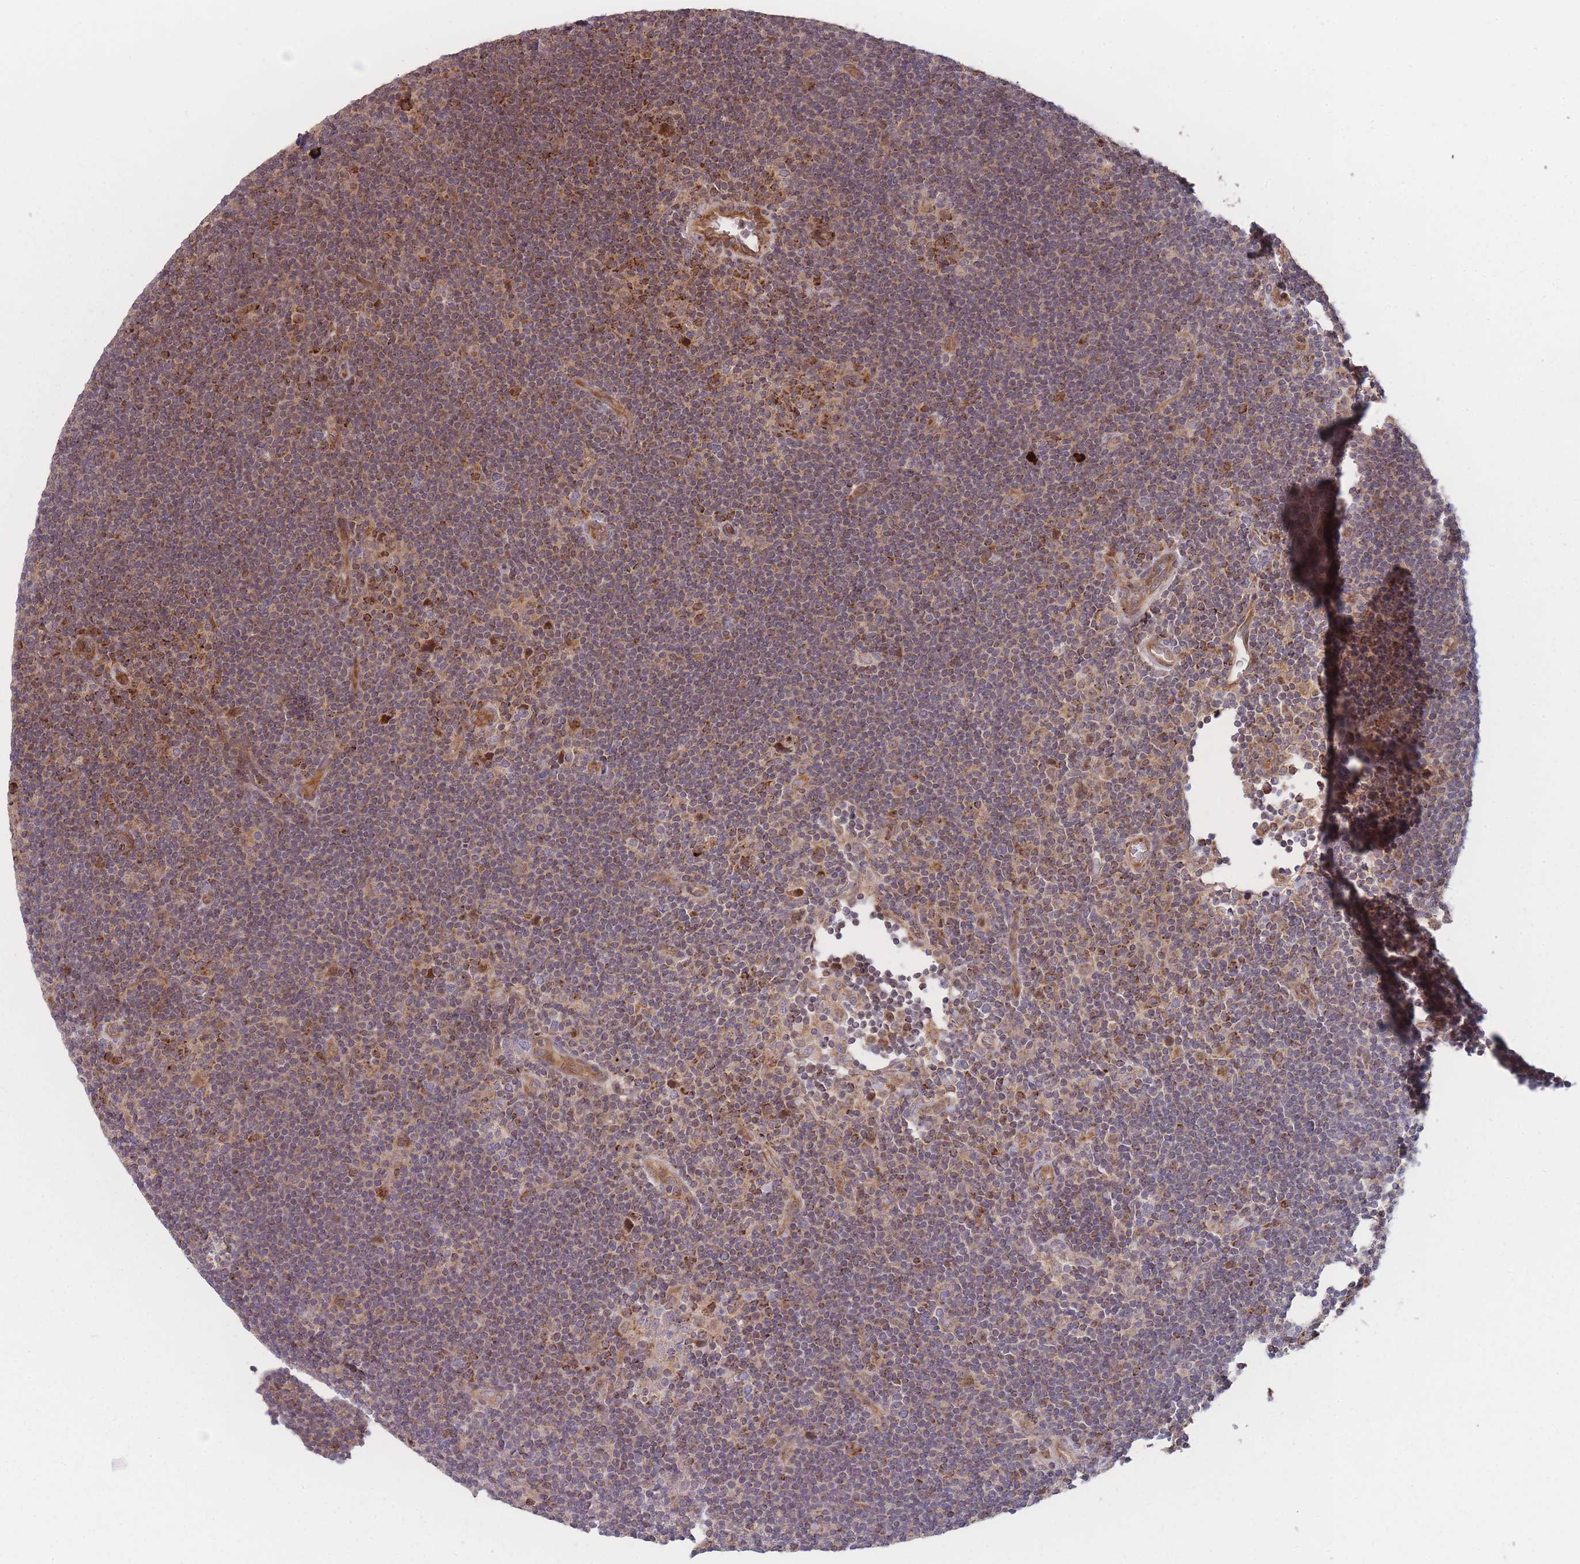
{"staining": {"intensity": "moderate", "quantity": ">75%", "location": "cytoplasmic/membranous"}, "tissue": "lymphoma", "cell_type": "Tumor cells", "image_type": "cancer", "snomed": [{"axis": "morphology", "description": "Hodgkin's disease, NOS"}, {"axis": "topography", "description": "Lymph node"}], "caption": "Lymphoma stained with a brown dye demonstrates moderate cytoplasmic/membranous positive staining in about >75% of tumor cells.", "gene": "RPS18", "patient": {"sex": "female", "age": 57}}